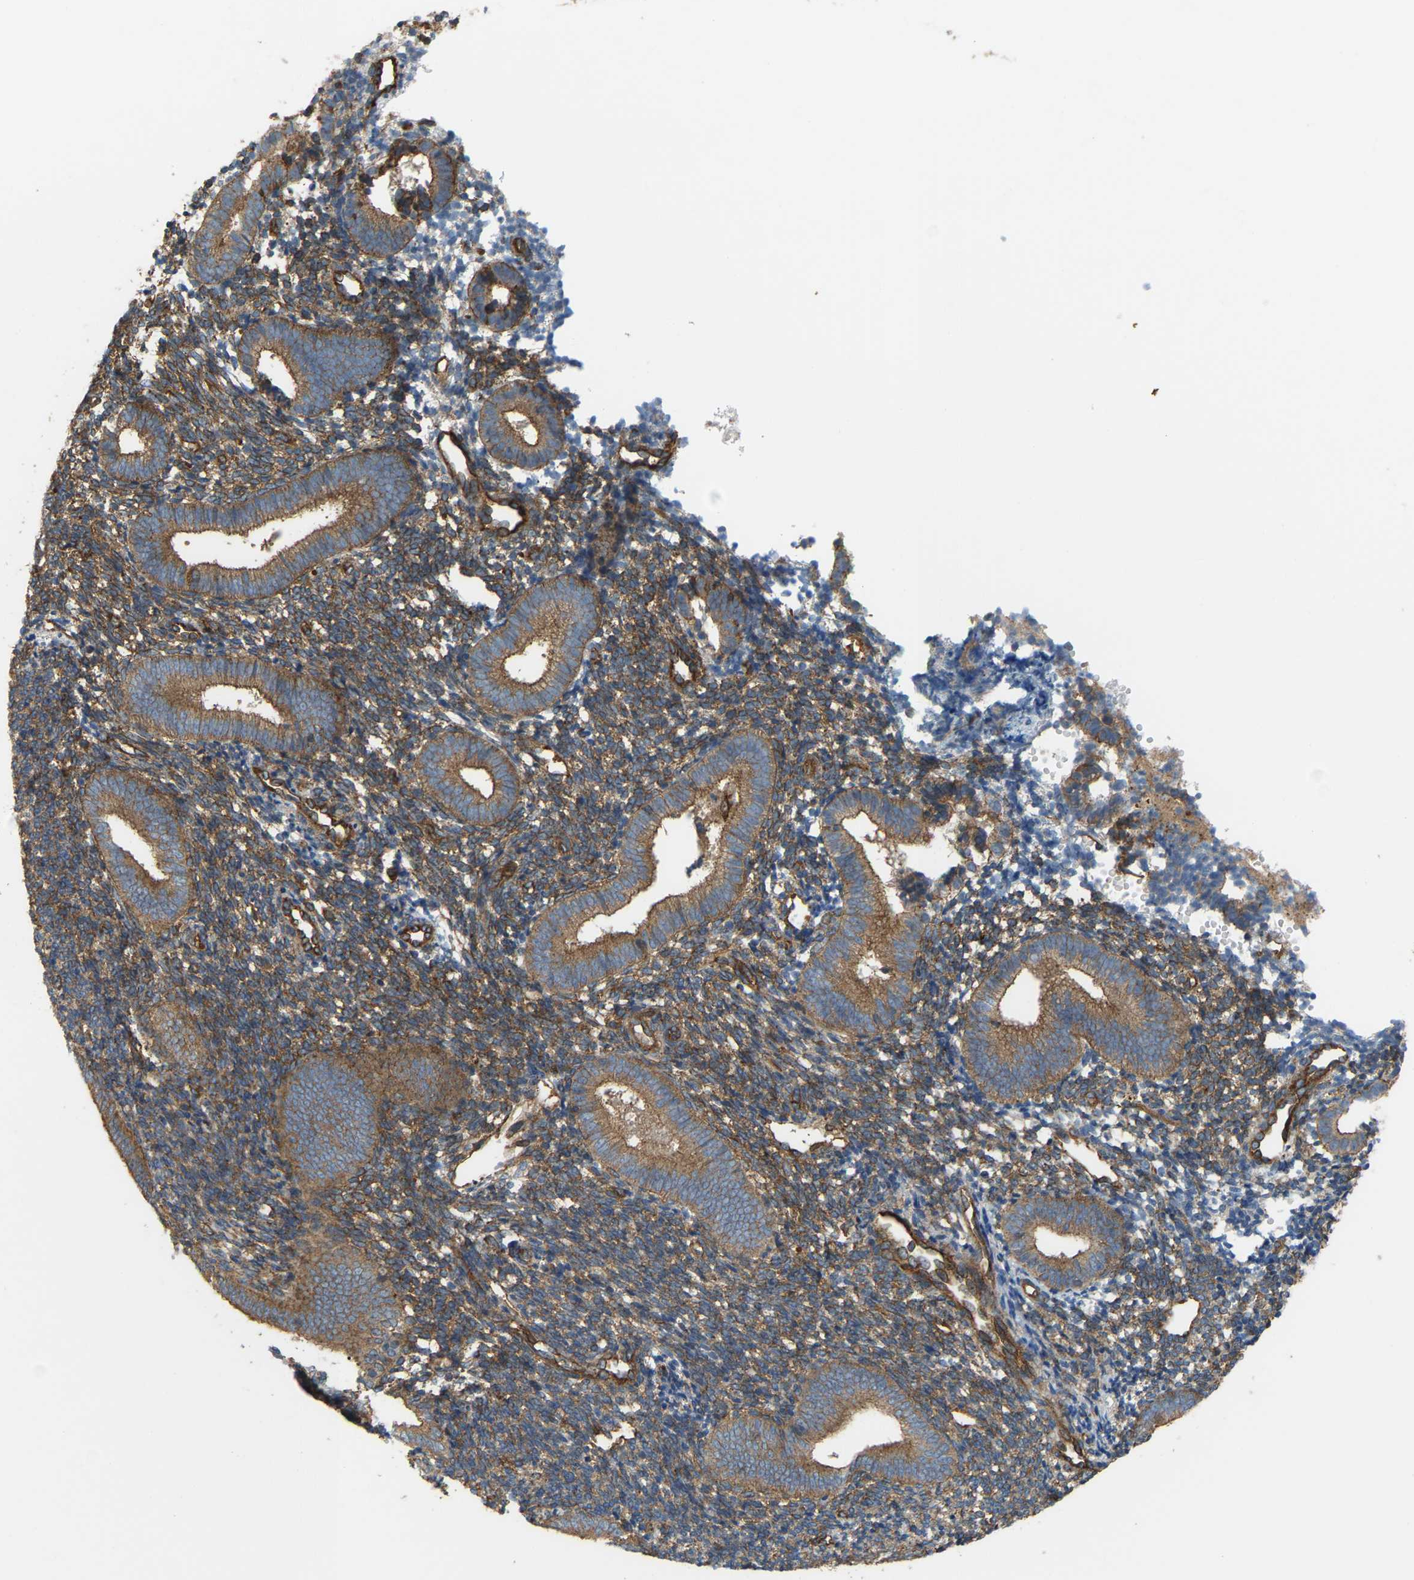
{"staining": {"intensity": "moderate", "quantity": "25%-75%", "location": "cytoplasmic/membranous"}, "tissue": "endometrium", "cell_type": "Cells in endometrial stroma", "image_type": "normal", "snomed": [{"axis": "morphology", "description": "Normal tissue, NOS"}, {"axis": "topography", "description": "Uterus"}, {"axis": "topography", "description": "Endometrium"}], "caption": "Normal endometrium exhibits moderate cytoplasmic/membranous positivity in approximately 25%-75% of cells in endometrial stroma, visualized by immunohistochemistry.", "gene": "PICALM", "patient": {"sex": "female", "age": 33}}